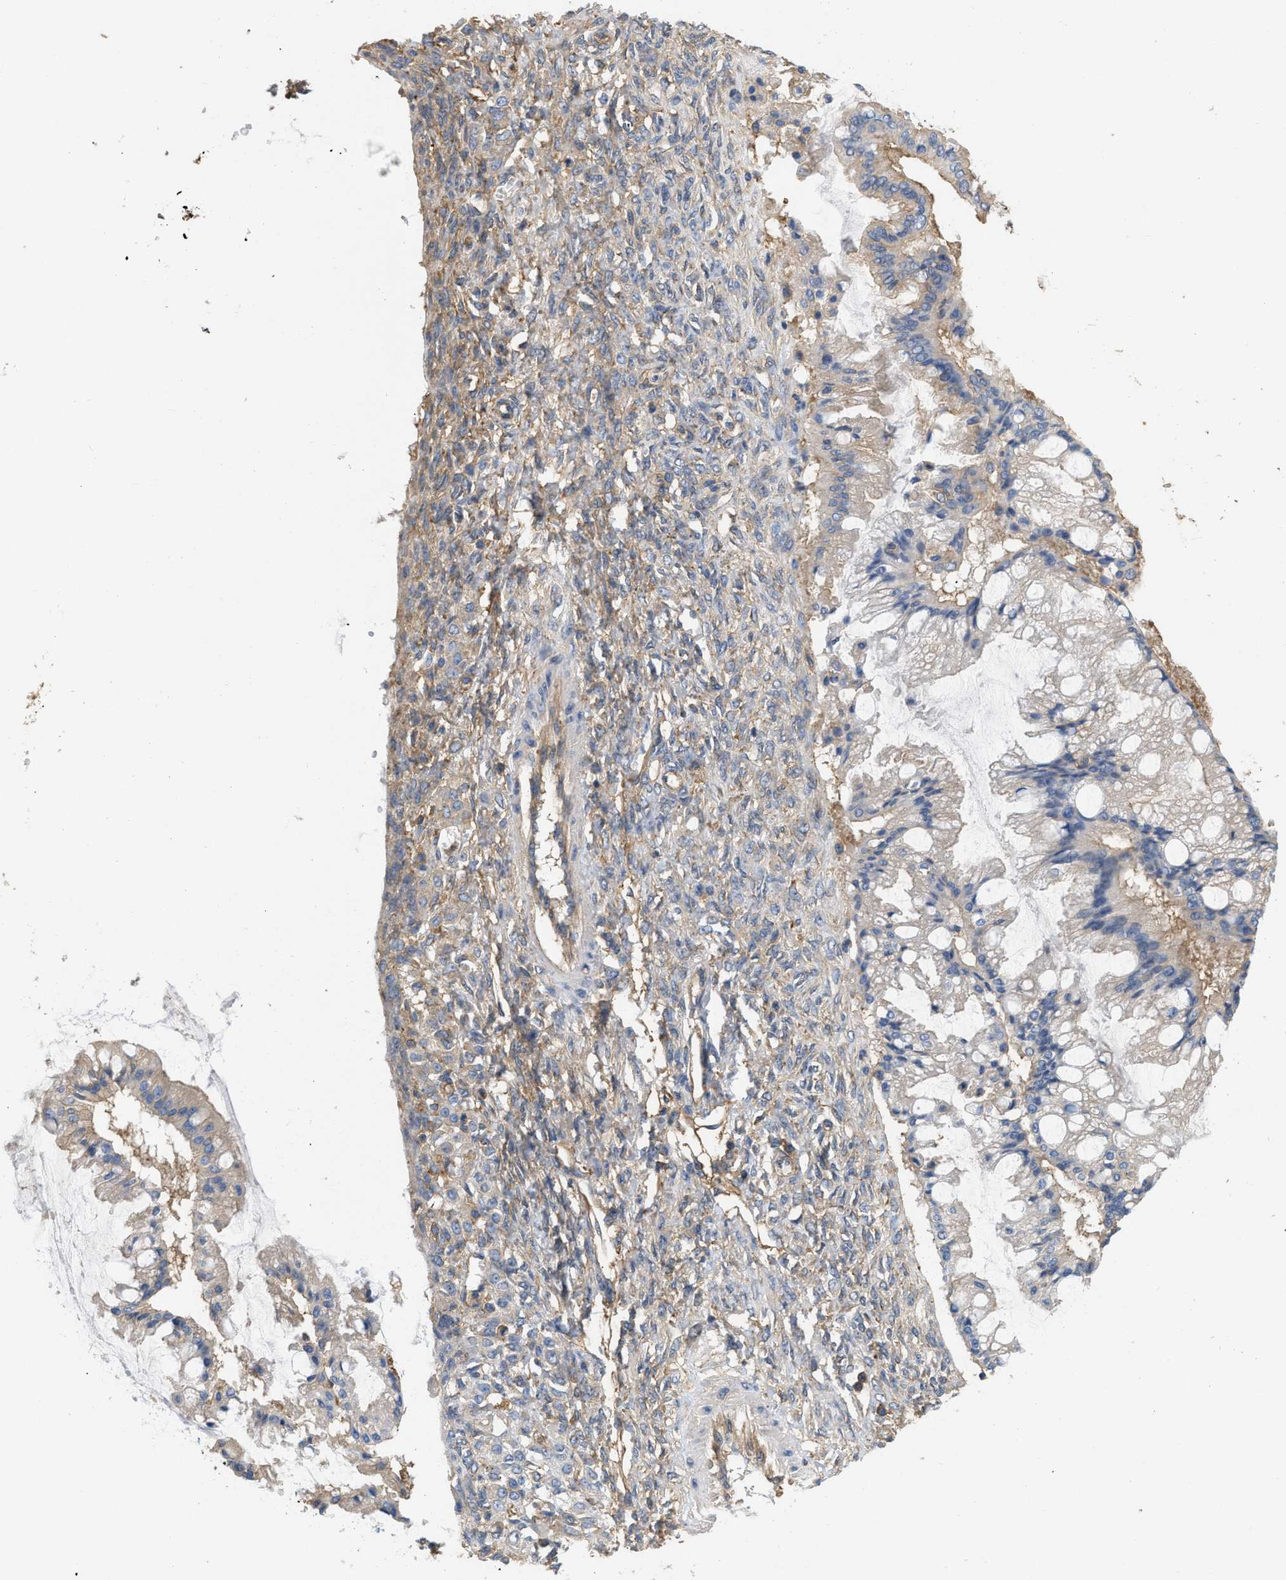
{"staining": {"intensity": "negative", "quantity": "none", "location": "none"}, "tissue": "ovarian cancer", "cell_type": "Tumor cells", "image_type": "cancer", "snomed": [{"axis": "morphology", "description": "Cystadenocarcinoma, mucinous, NOS"}, {"axis": "topography", "description": "Ovary"}], "caption": "There is no significant staining in tumor cells of ovarian mucinous cystadenocarcinoma.", "gene": "GNB4", "patient": {"sex": "female", "age": 73}}